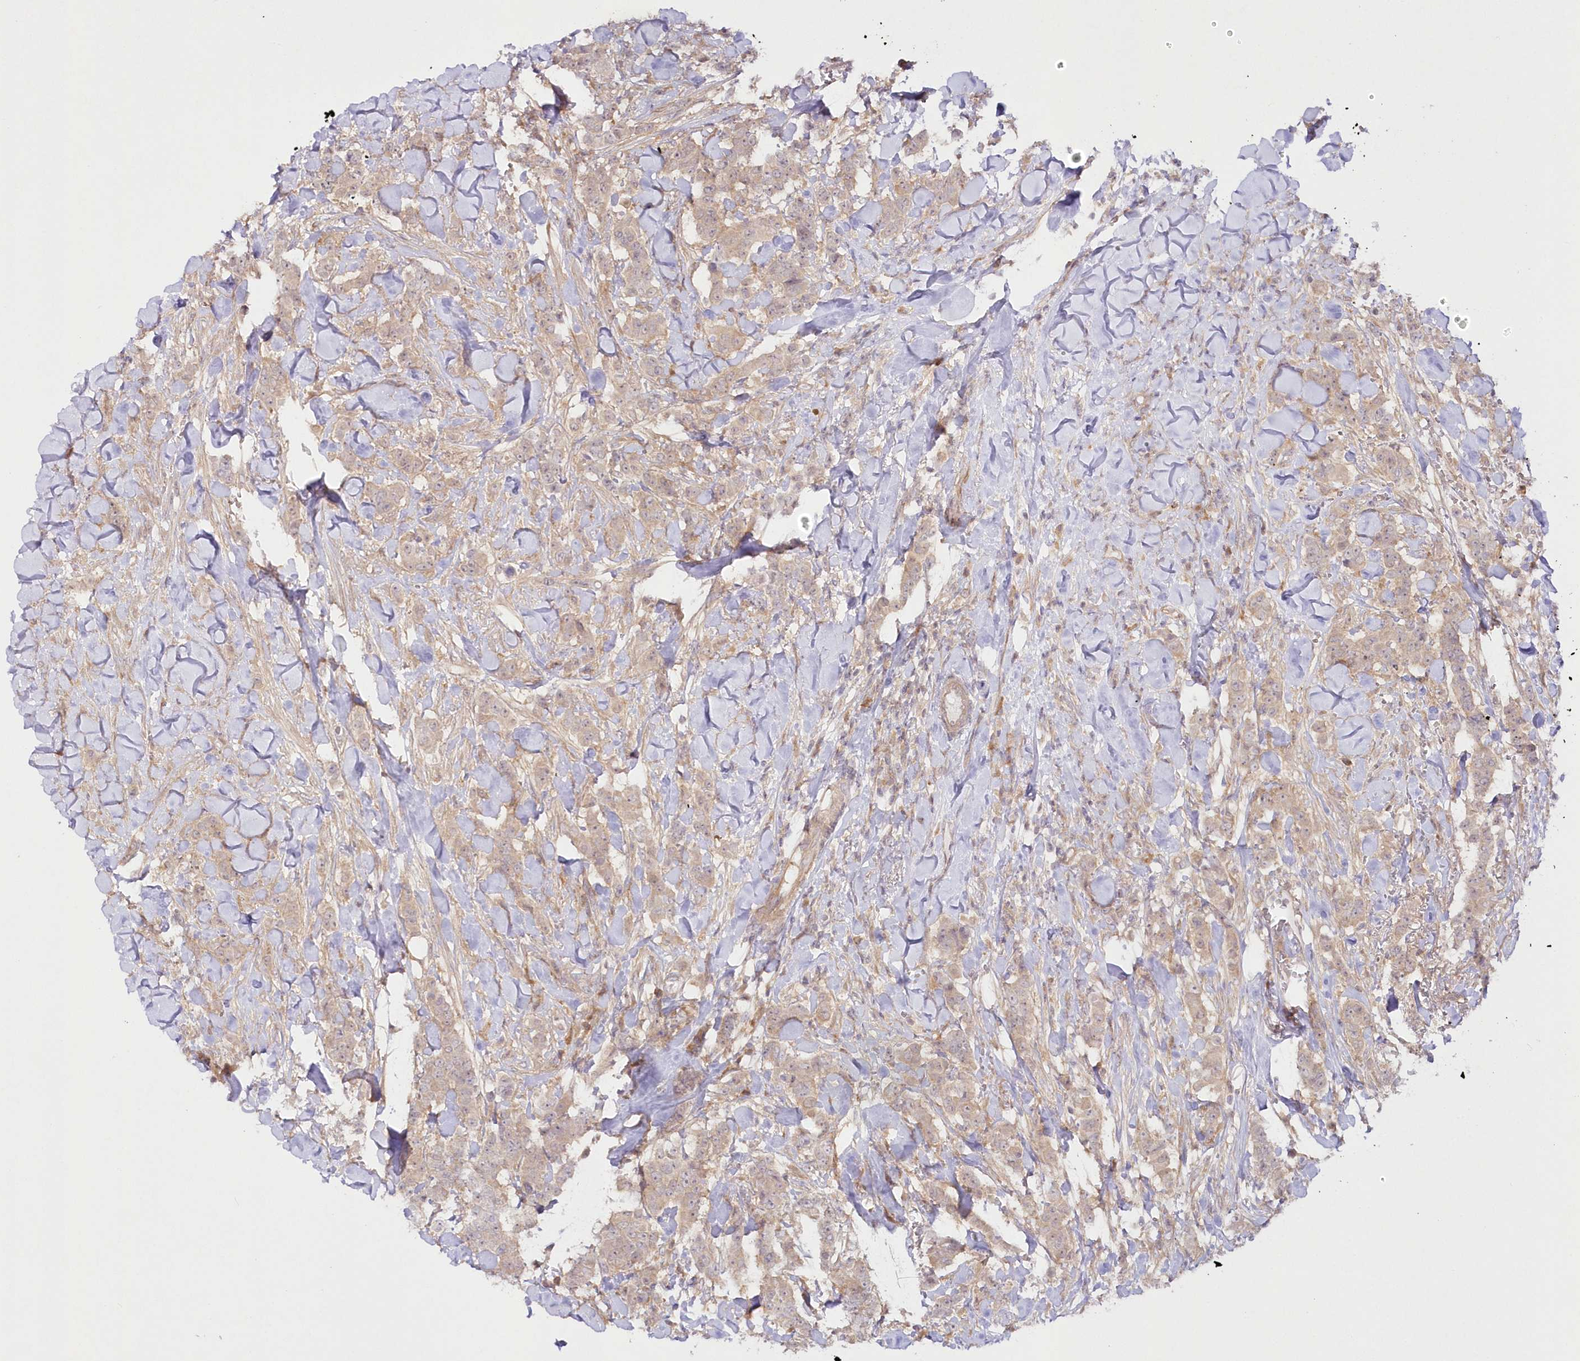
{"staining": {"intensity": "weak", "quantity": ">75%", "location": "cytoplasmic/membranous"}, "tissue": "breast cancer", "cell_type": "Tumor cells", "image_type": "cancer", "snomed": [{"axis": "morphology", "description": "Duct carcinoma"}, {"axis": "topography", "description": "Breast"}], "caption": "Immunohistochemical staining of human intraductal carcinoma (breast) demonstrates low levels of weak cytoplasmic/membranous protein staining in approximately >75% of tumor cells. (DAB IHC with brightfield microscopy, high magnification).", "gene": "IPMK", "patient": {"sex": "female", "age": 40}}